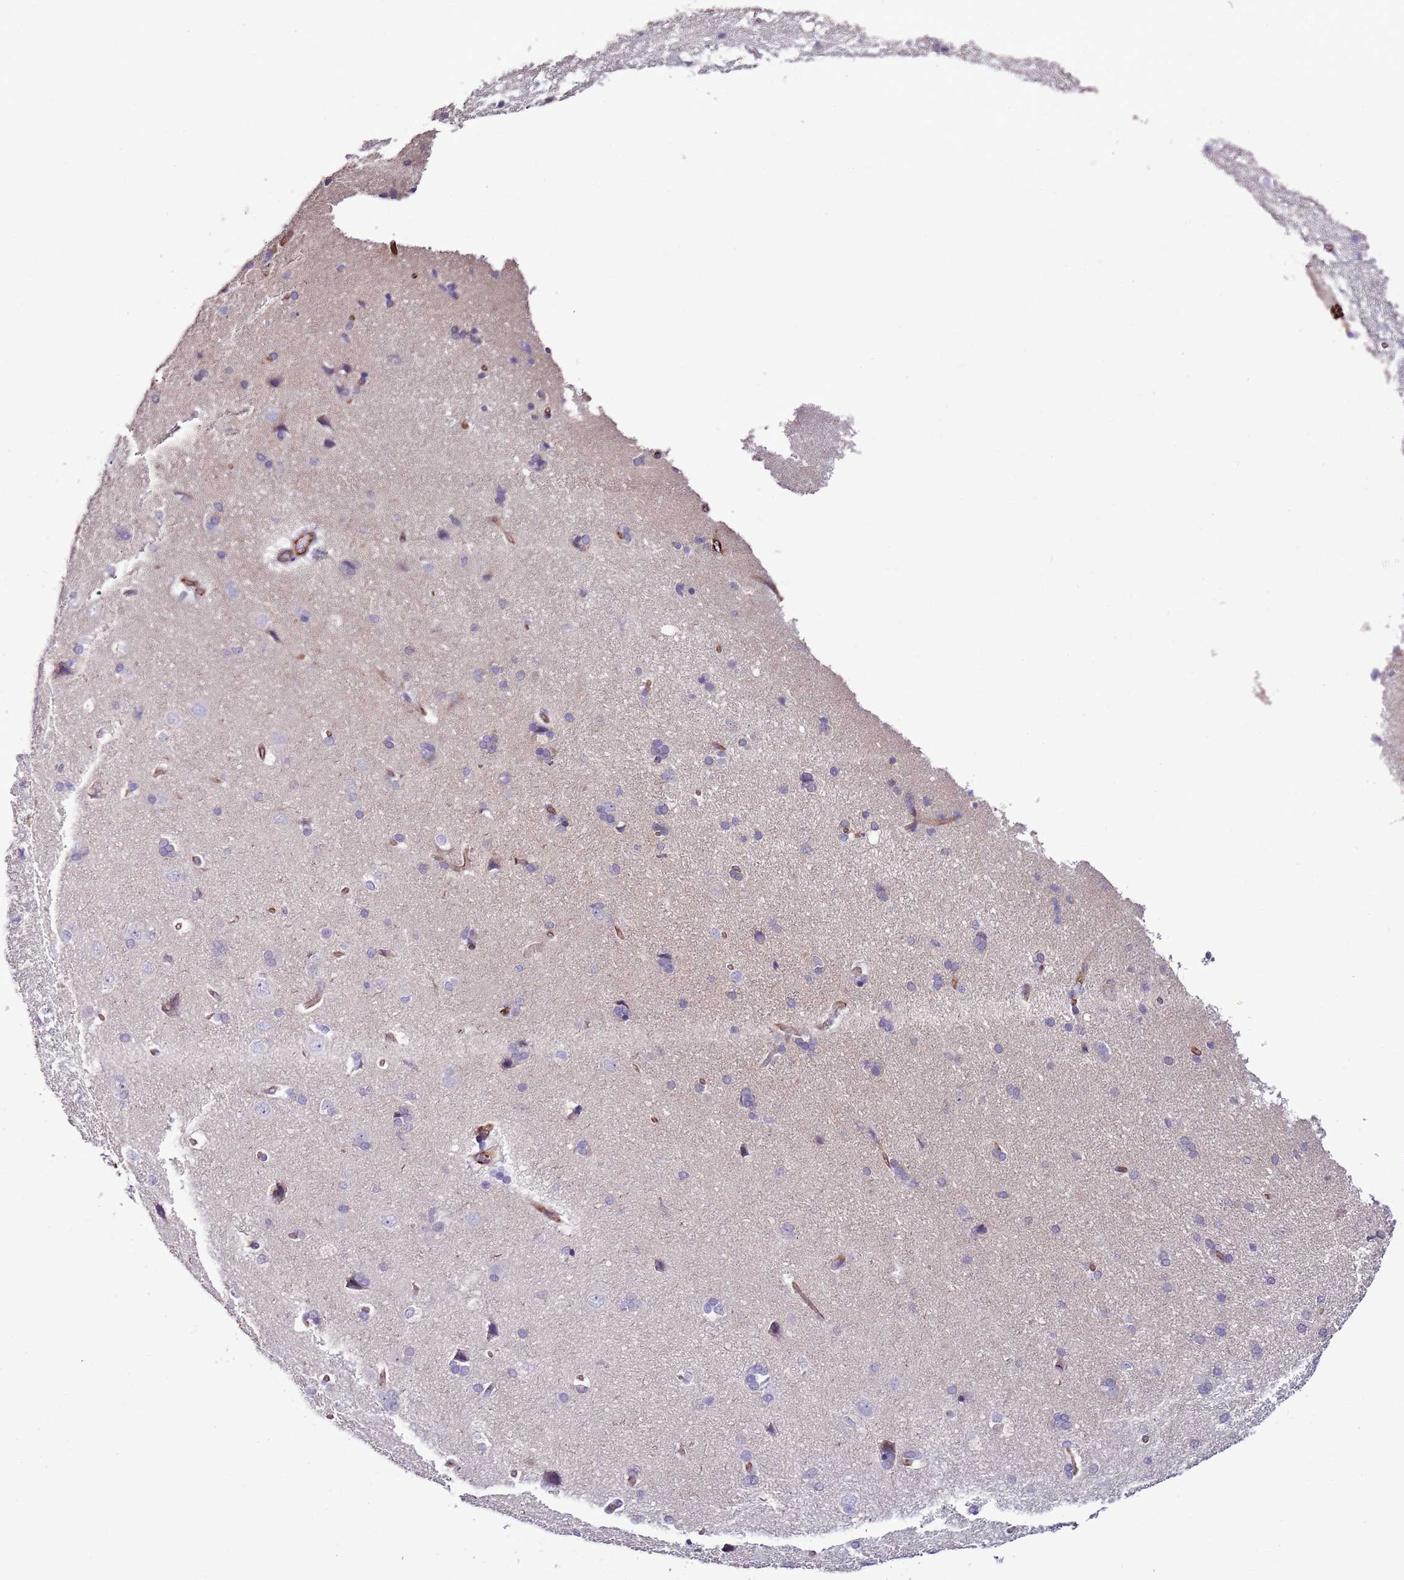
{"staining": {"intensity": "moderate", "quantity": "<25%", "location": "cytoplasmic/membranous"}, "tissue": "cerebral cortex", "cell_type": "Endothelial cells", "image_type": "normal", "snomed": [{"axis": "morphology", "description": "Normal tissue, NOS"}, {"axis": "topography", "description": "Cerebral cortex"}], "caption": "This photomicrograph shows IHC staining of normal cerebral cortex, with low moderate cytoplasmic/membranous expression in approximately <25% of endothelial cells.", "gene": "ZNF786", "patient": {"sex": "male", "age": 62}}